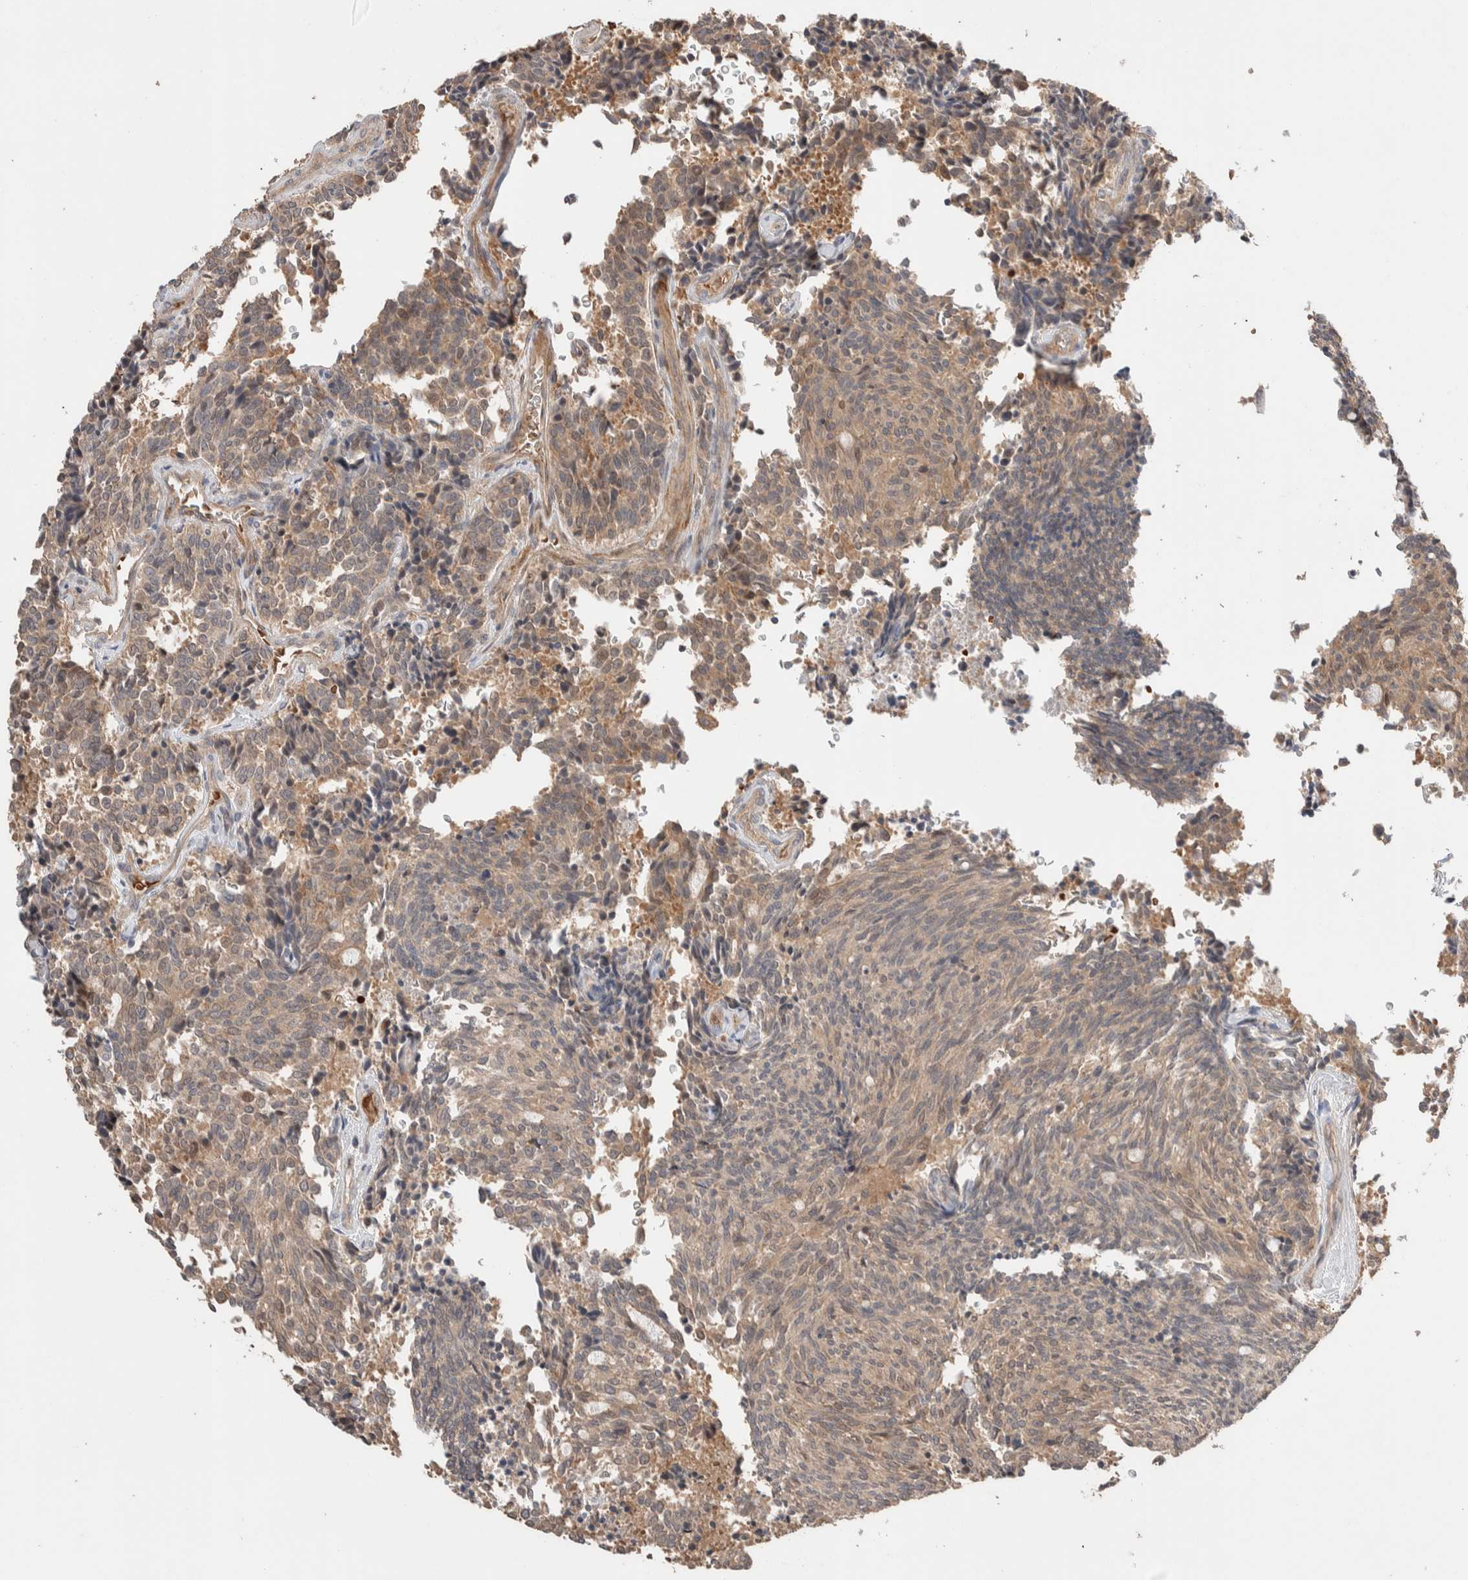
{"staining": {"intensity": "weak", "quantity": ">75%", "location": "cytoplasmic/membranous"}, "tissue": "carcinoid", "cell_type": "Tumor cells", "image_type": "cancer", "snomed": [{"axis": "morphology", "description": "Carcinoid, malignant, NOS"}, {"axis": "topography", "description": "Pancreas"}], "caption": "About >75% of tumor cells in human carcinoid (malignant) show weak cytoplasmic/membranous protein expression as visualized by brown immunohistochemical staining.", "gene": "WDR91", "patient": {"sex": "female", "age": 54}}